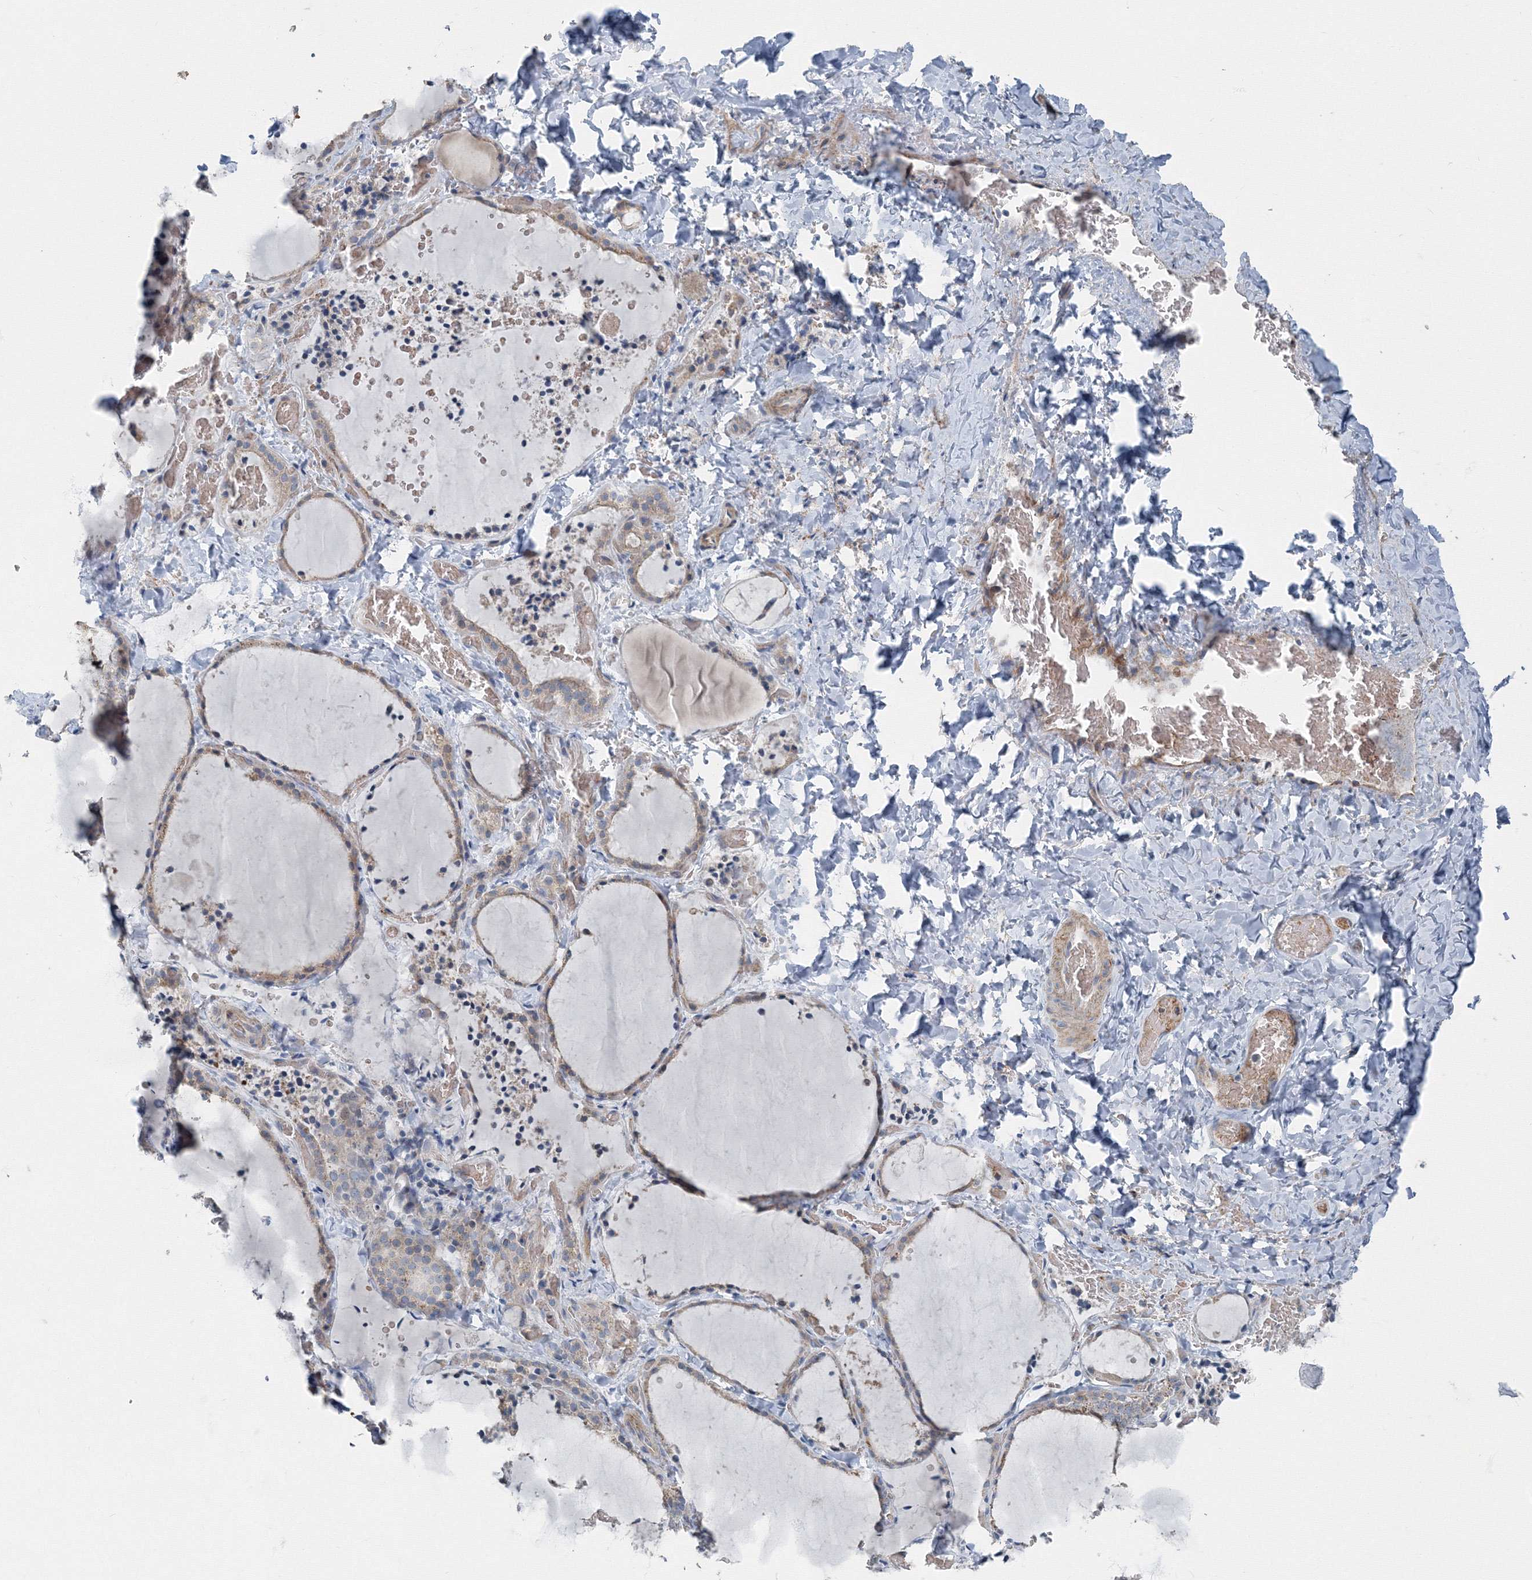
{"staining": {"intensity": "negative", "quantity": "none", "location": "none"}, "tissue": "thyroid gland", "cell_type": "Glandular cells", "image_type": "normal", "snomed": [{"axis": "morphology", "description": "Normal tissue, NOS"}, {"axis": "topography", "description": "Thyroid gland"}], "caption": "Thyroid gland was stained to show a protein in brown. There is no significant positivity in glandular cells. The staining was performed using DAB to visualize the protein expression in brown, while the nuclei were stained in blue with hematoxylin (Magnification: 20x).", "gene": "AASDH", "patient": {"sex": "female", "age": 22}}